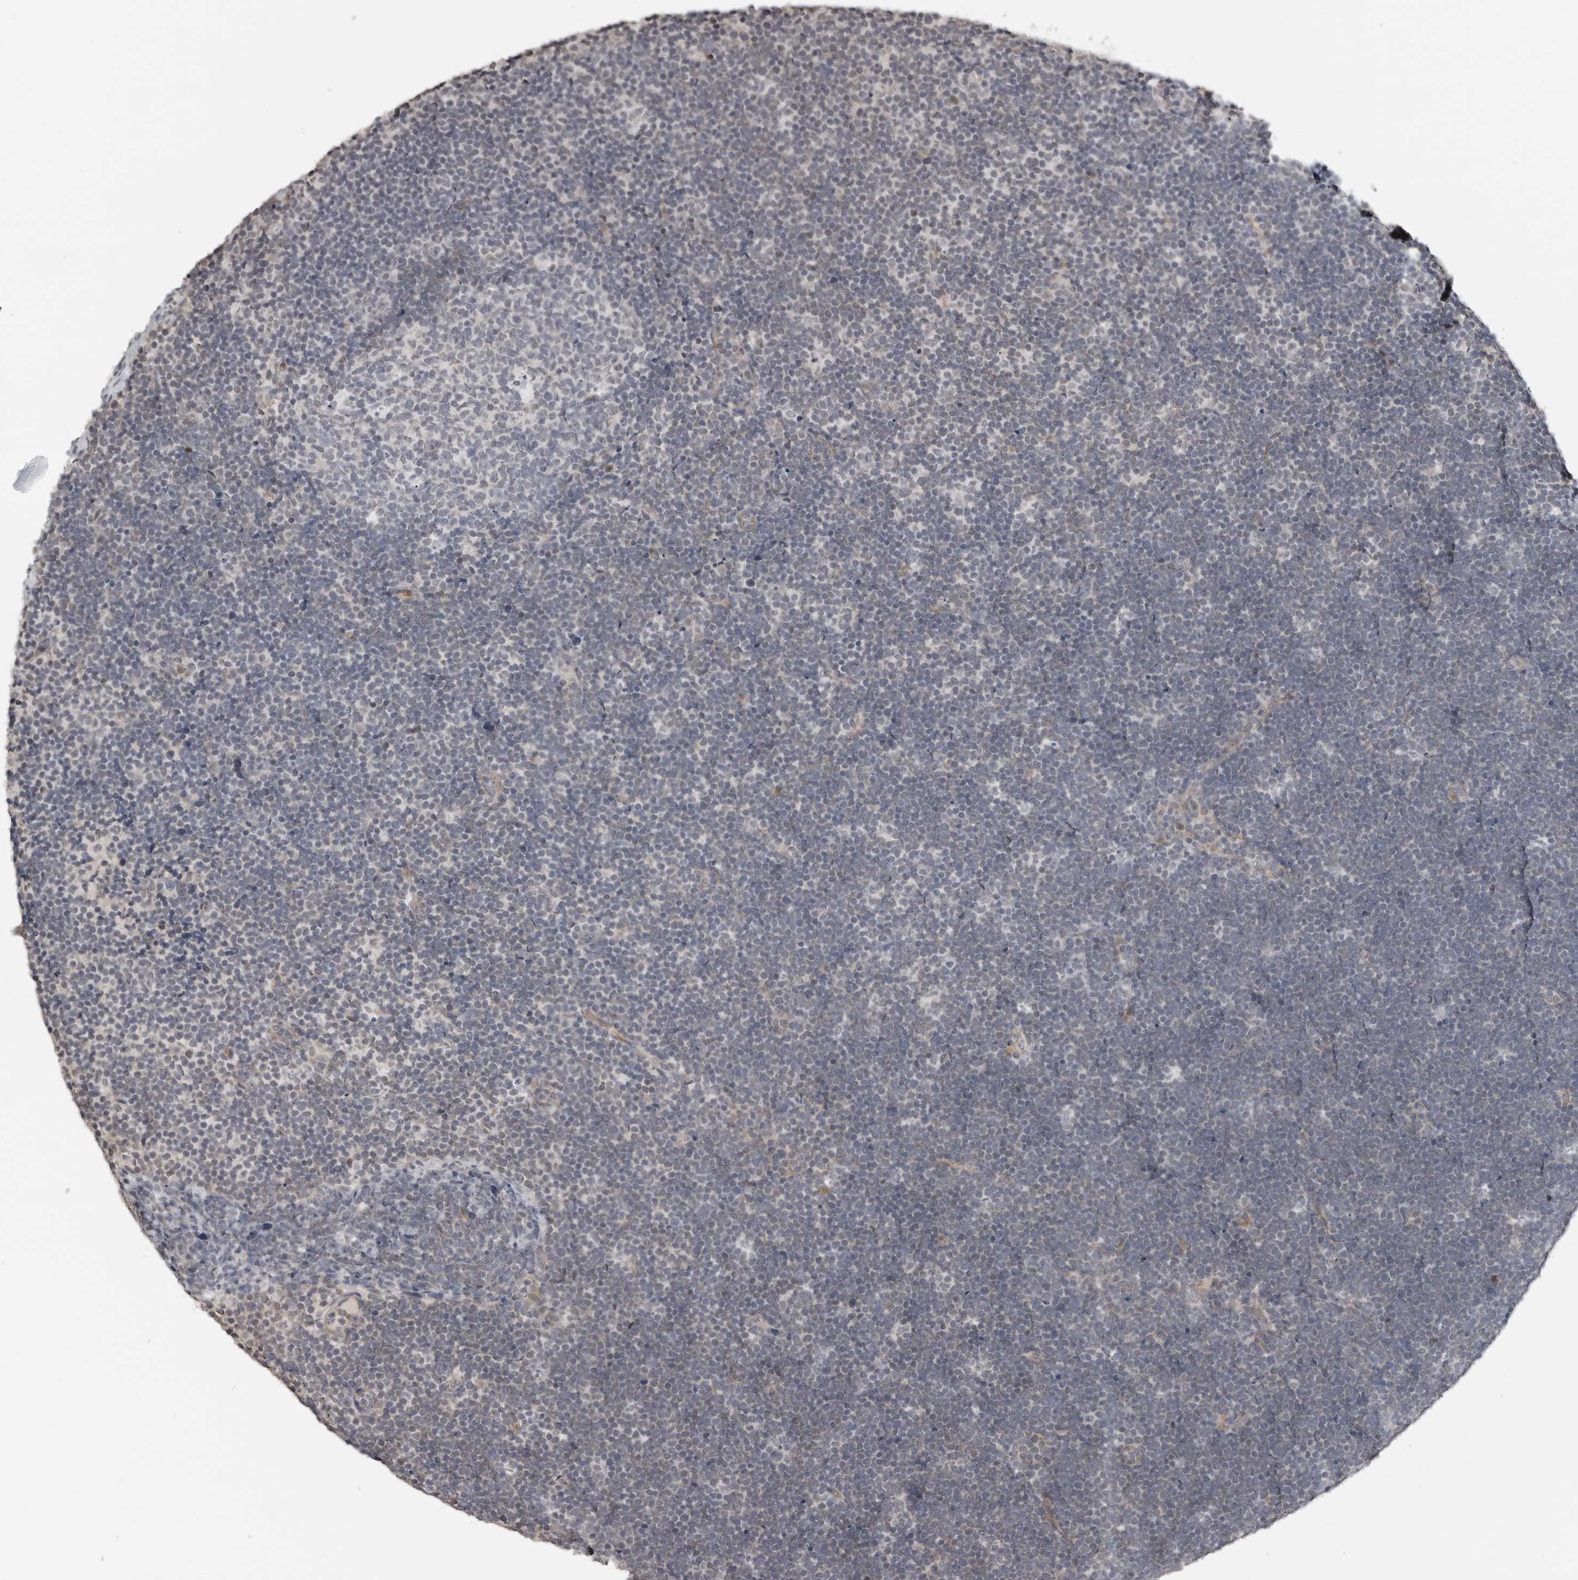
{"staining": {"intensity": "negative", "quantity": "none", "location": "none"}, "tissue": "lymphoma", "cell_type": "Tumor cells", "image_type": "cancer", "snomed": [{"axis": "morphology", "description": "Malignant lymphoma, non-Hodgkin's type, High grade"}, {"axis": "topography", "description": "Lymph node"}], "caption": "Immunohistochemistry micrograph of neoplastic tissue: lymphoma stained with DAB exhibits no significant protein positivity in tumor cells.", "gene": "PRRX2", "patient": {"sex": "male", "age": 13}}